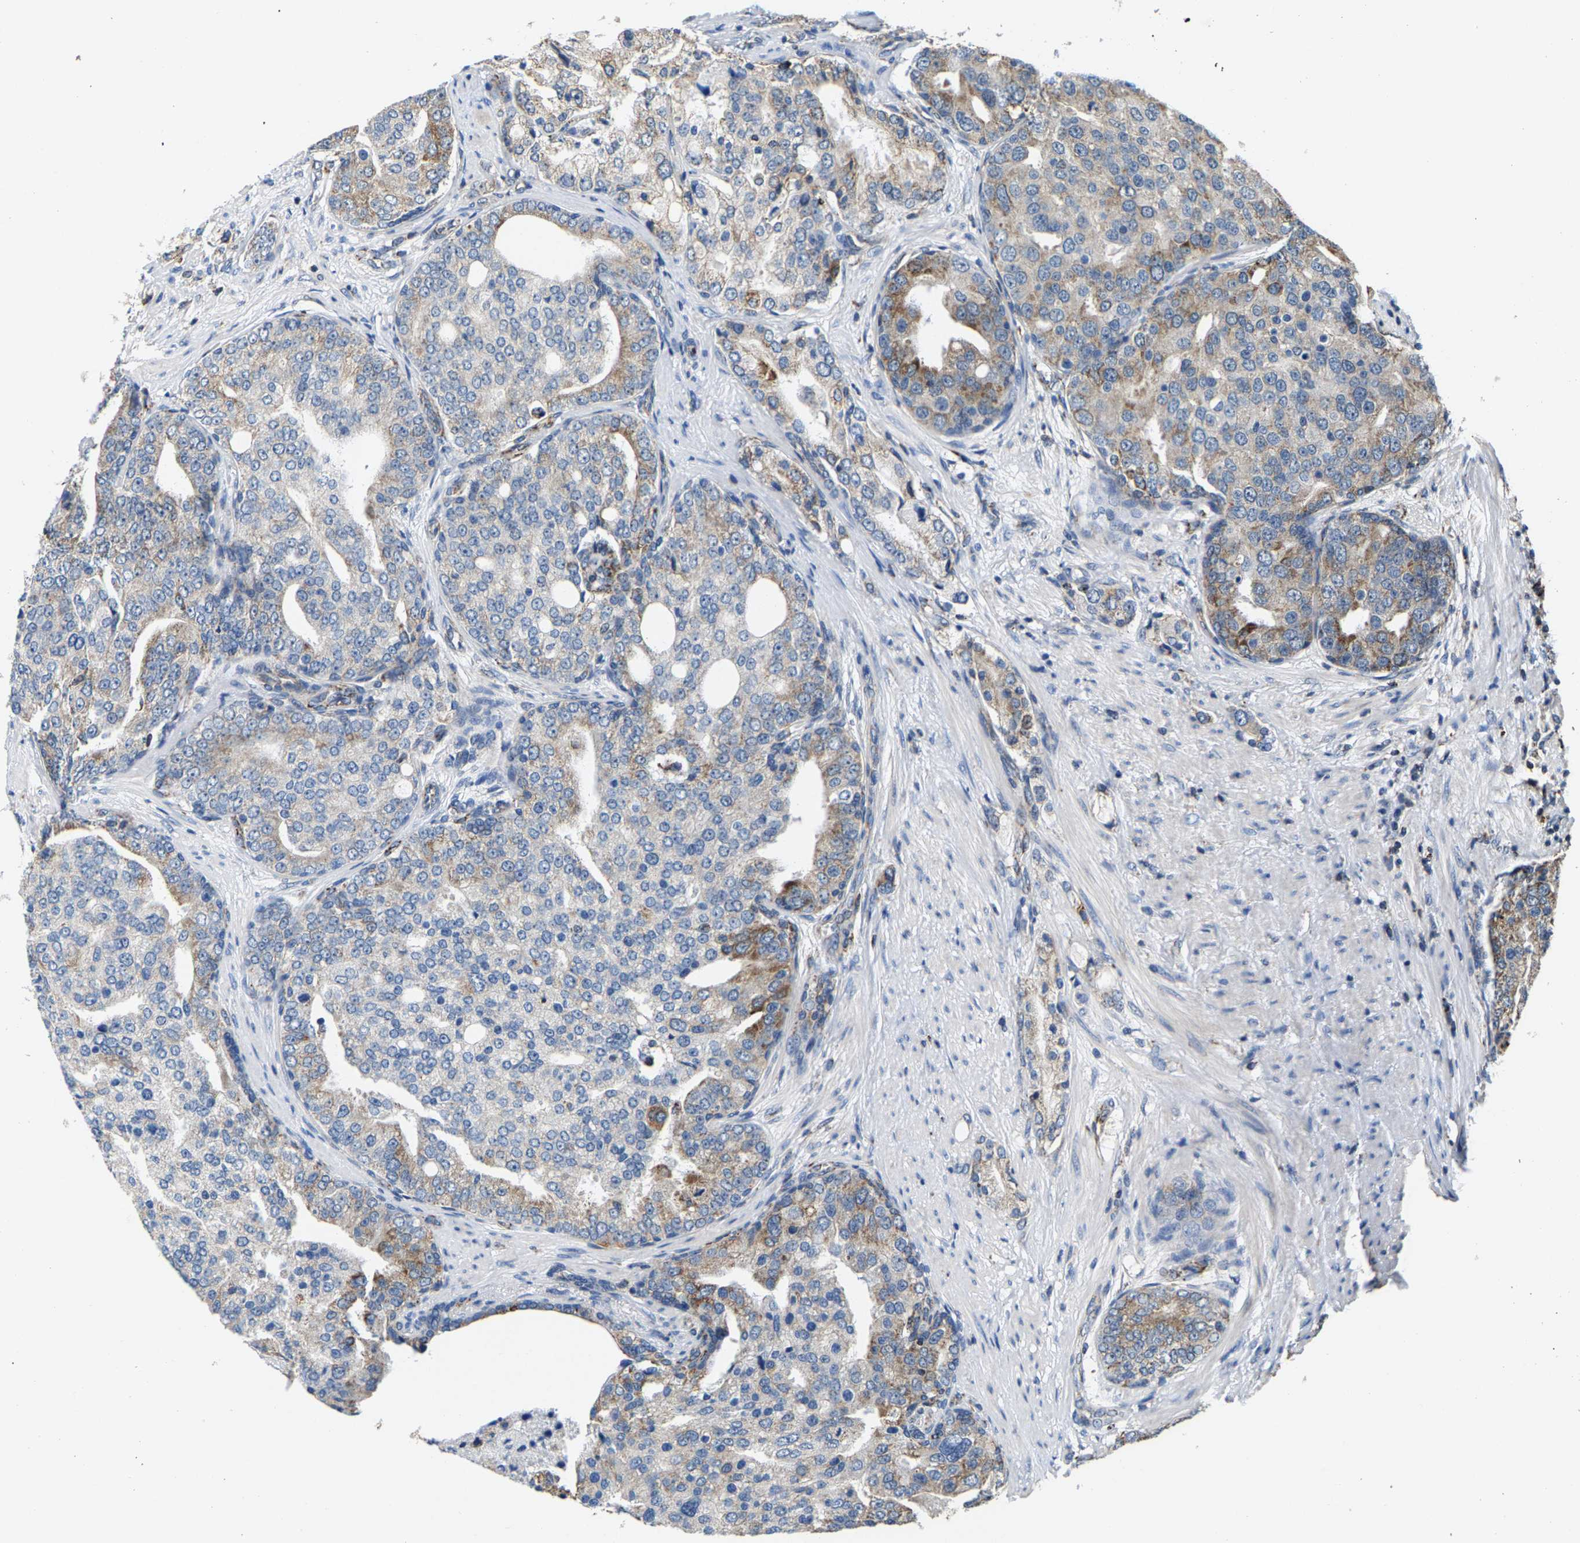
{"staining": {"intensity": "moderate", "quantity": "<25%", "location": "cytoplasmic/membranous"}, "tissue": "prostate cancer", "cell_type": "Tumor cells", "image_type": "cancer", "snomed": [{"axis": "morphology", "description": "Adenocarcinoma, High grade"}, {"axis": "topography", "description": "Prostate"}], "caption": "Immunohistochemistry staining of prostate cancer (high-grade adenocarcinoma), which exhibits low levels of moderate cytoplasmic/membranous staining in about <25% of tumor cells indicating moderate cytoplasmic/membranous protein expression. The staining was performed using DAB (3,3'-diaminobenzidine) (brown) for protein detection and nuclei were counterstained in hematoxylin (blue).", "gene": "SHMT2", "patient": {"sex": "male", "age": 50}}